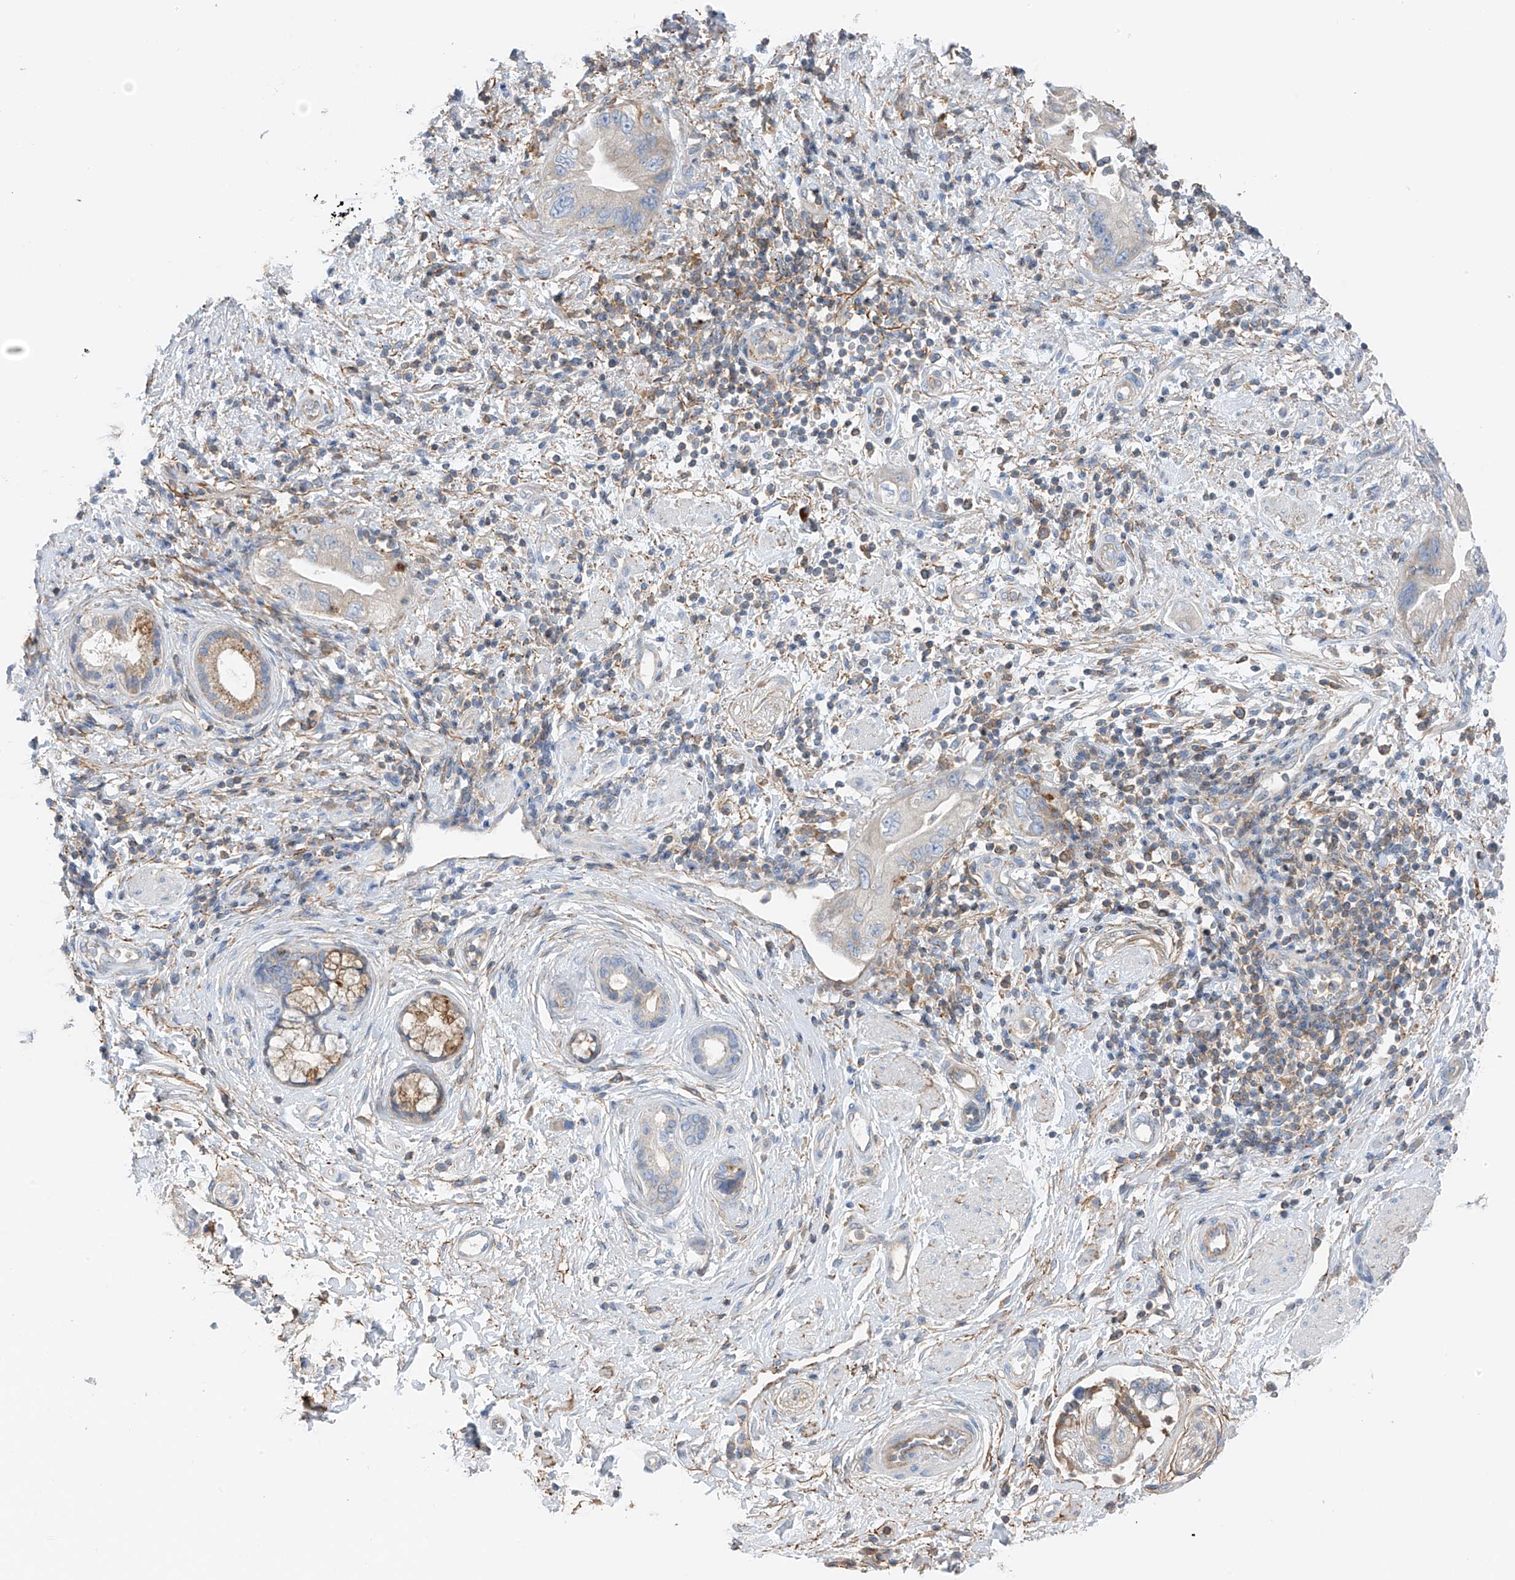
{"staining": {"intensity": "negative", "quantity": "none", "location": "none"}, "tissue": "pancreatic cancer", "cell_type": "Tumor cells", "image_type": "cancer", "snomed": [{"axis": "morphology", "description": "Adenocarcinoma, NOS"}, {"axis": "topography", "description": "Pancreas"}], "caption": "DAB immunohistochemical staining of pancreatic adenocarcinoma shows no significant staining in tumor cells.", "gene": "NALCN", "patient": {"sex": "female", "age": 73}}